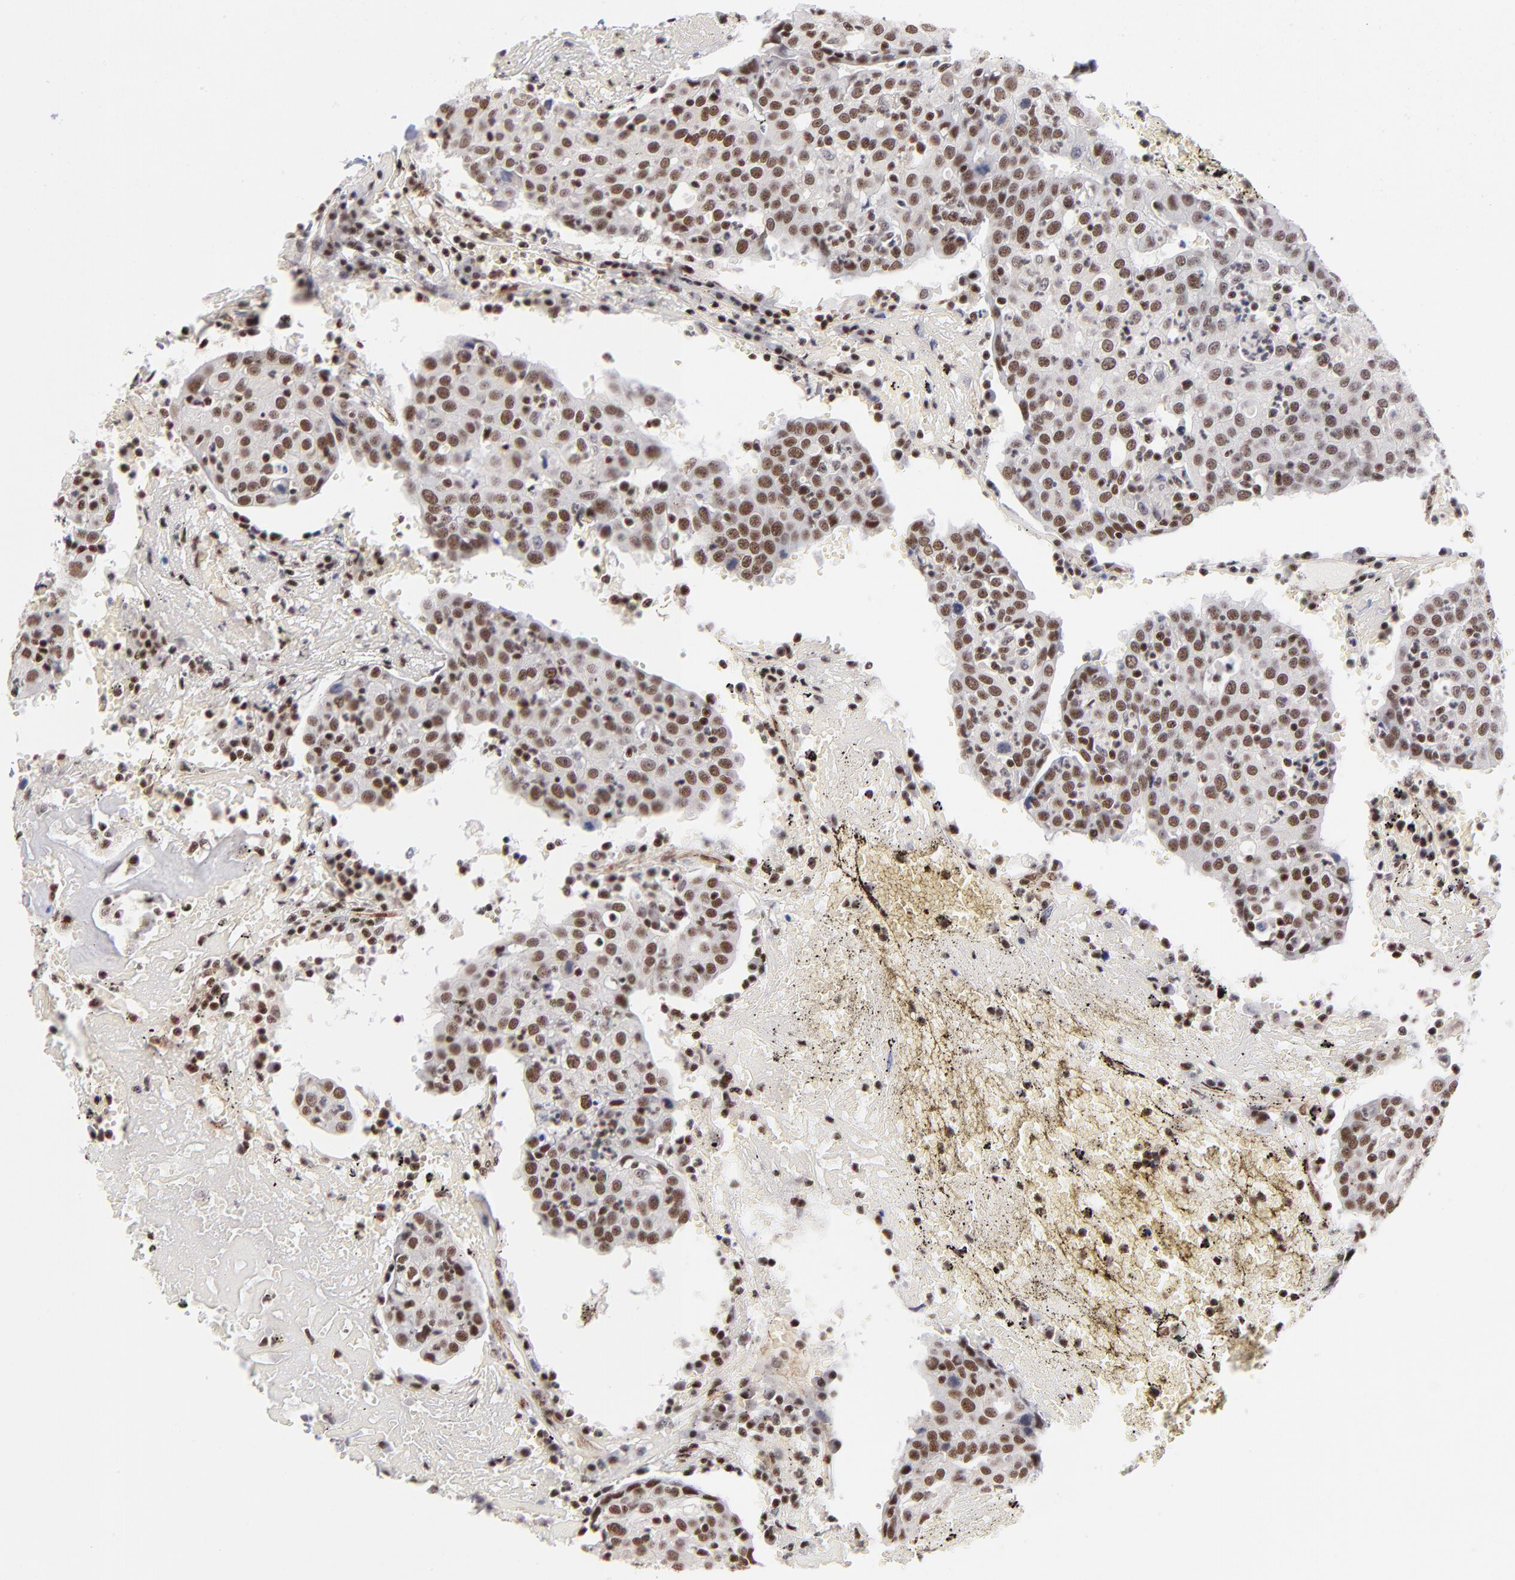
{"staining": {"intensity": "moderate", "quantity": ">75%", "location": "nuclear"}, "tissue": "head and neck cancer", "cell_type": "Tumor cells", "image_type": "cancer", "snomed": [{"axis": "morphology", "description": "Adenocarcinoma, NOS"}, {"axis": "topography", "description": "Salivary gland"}, {"axis": "topography", "description": "Head-Neck"}], "caption": "Human head and neck adenocarcinoma stained for a protein (brown) shows moderate nuclear positive positivity in about >75% of tumor cells.", "gene": "GABPA", "patient": {"sex": "female", "age": 65}}